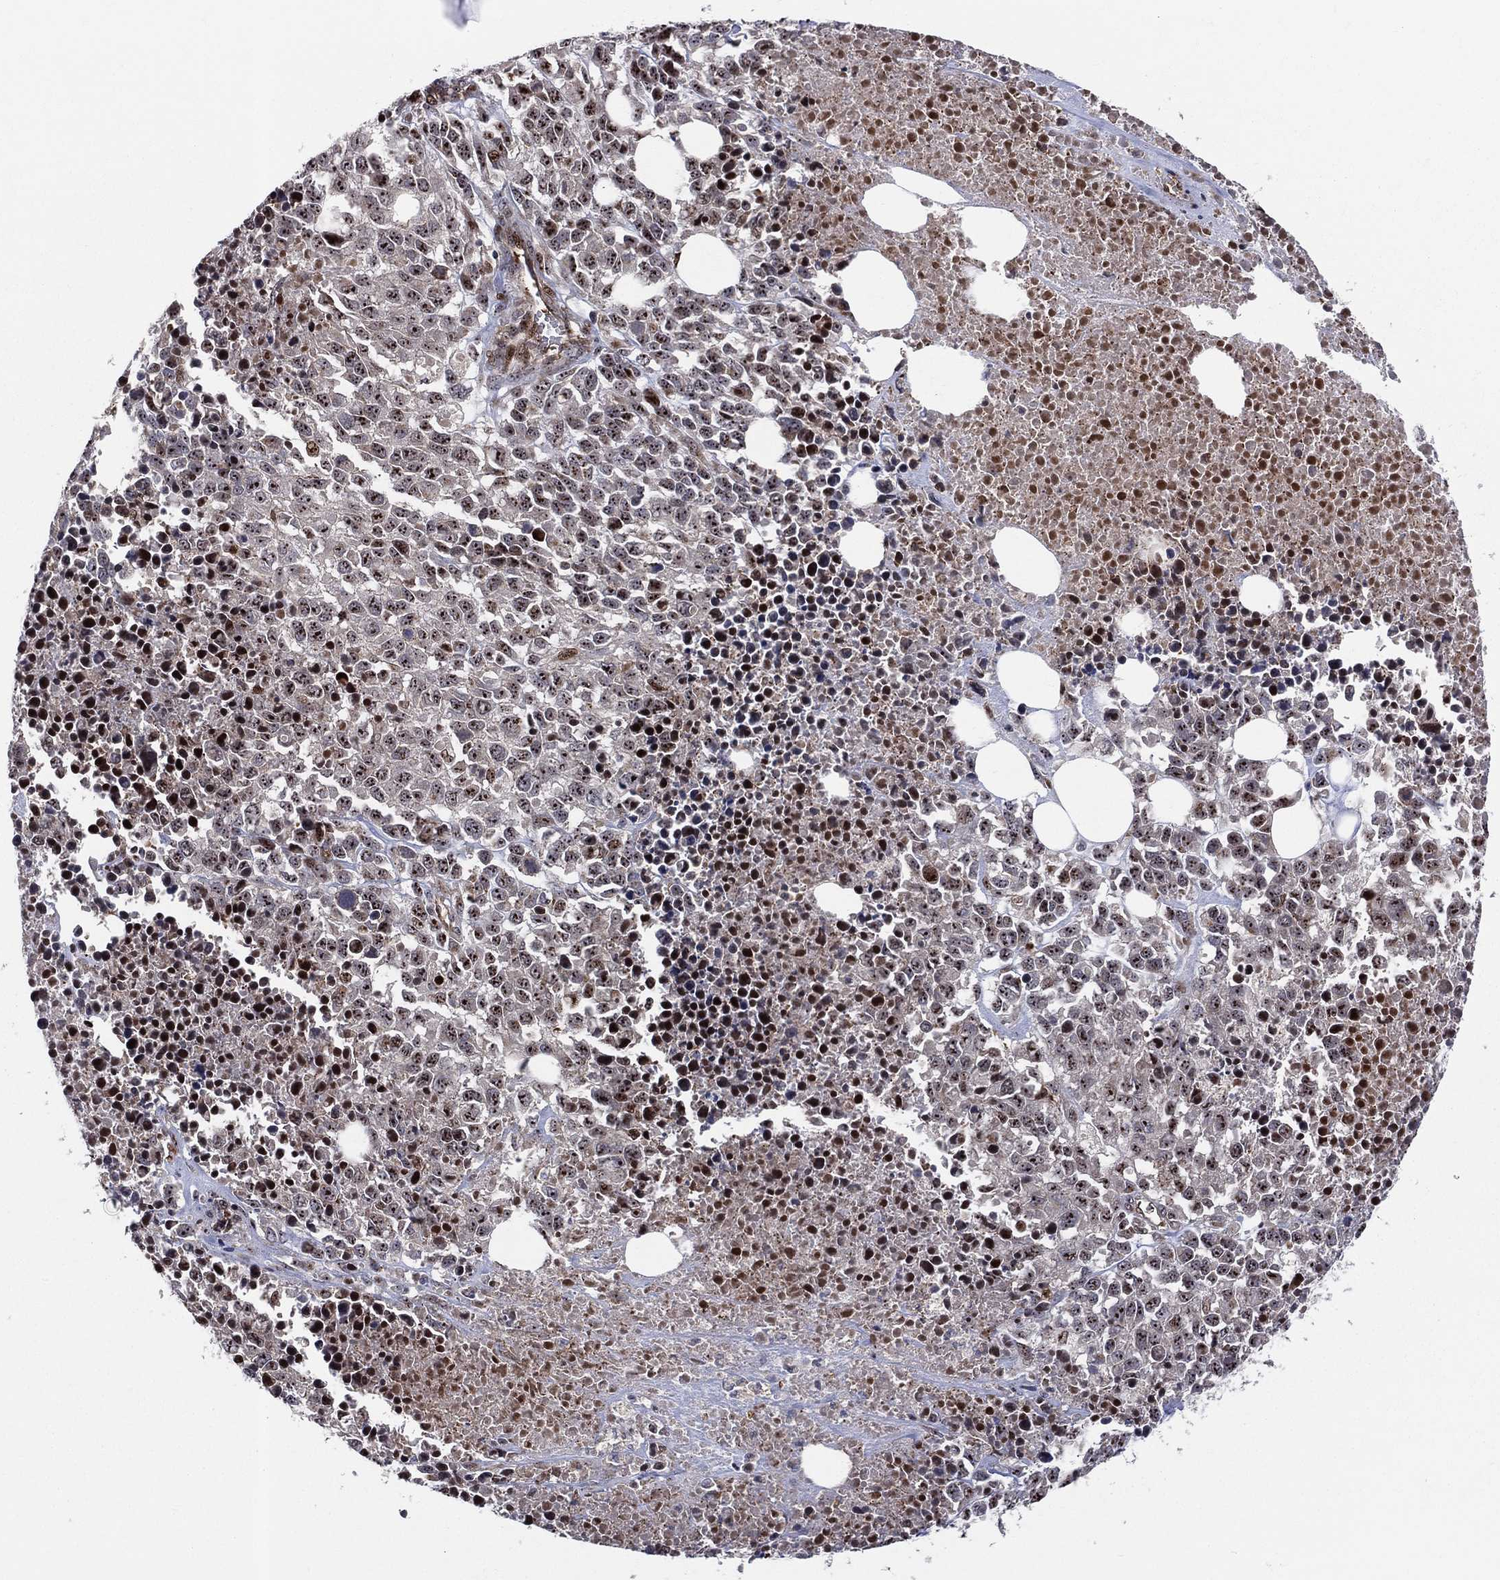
{"staining": {"intensity": "strong", "quantity": "25%-75%", "location": "nuclear"}, "tissue": "melanoma", "cell_type": "Tumor cells", "image_type": "cancer", "snomed": [{"axis": "morphology", "description": "Malignant melanoma, Metastatic site"}, {"axis": "topography", "description": "Skin"}], "caption": "Human malignant melanoma (metastatic site) stained for a protein (brown) demonstrates strong nuclear positive expression in about 25%-75% of tumor cells.", "gene": "VHL", "patient": {"sex": "male", "age": 84}}